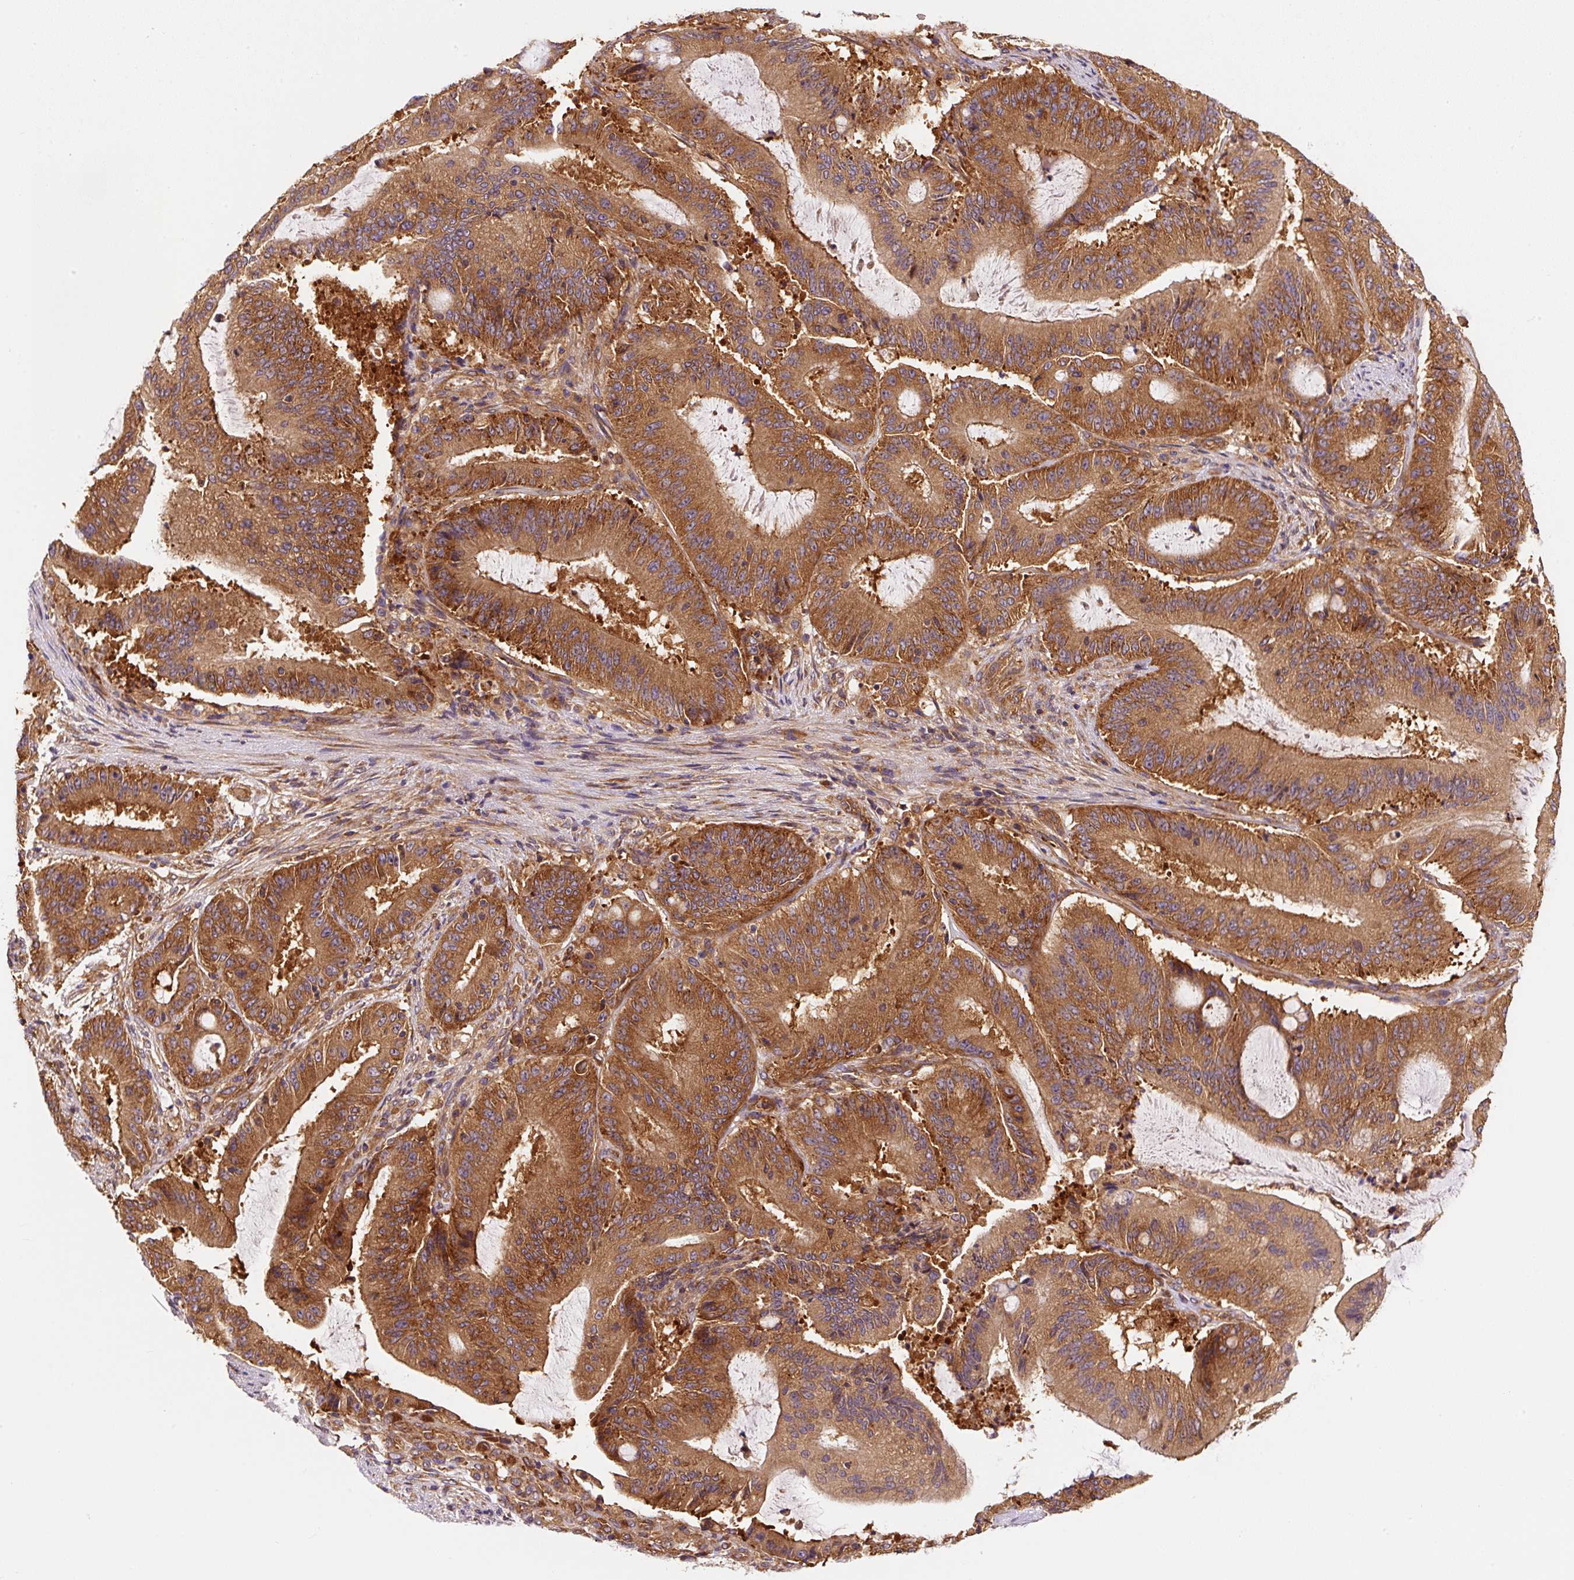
{"staining": {"intensity": "strong", "quantity": ">75%", "location": "cytoplasmic/membranous"}, "tissue": "liver cancer", "cell_type": "Tumor cells", "image_type": "cancer", "snomed": [{"axis": "morphology", "description": "Normal tissue, NOS"}, {"axis": "morphology", "description": "Cholangiocarcinoma"}, {"axis": "topography", "description": "Liver"}, {"axis": "topography", "description": "Peripheral nerve tissue"}], "caption": "A high-resolution micrograph shows IHC staining of liver cancer (cholangiocarcinoma), which exhibits strong cytoplasmic/membranous staining in approximately >75% of tumor cells. Immunohistochemistry (ihc) stains the protein of interest in brown and the nuclei are stained blue.", "gene": "EIF2S2", "patient": {"sex": "female", "age": 73}}